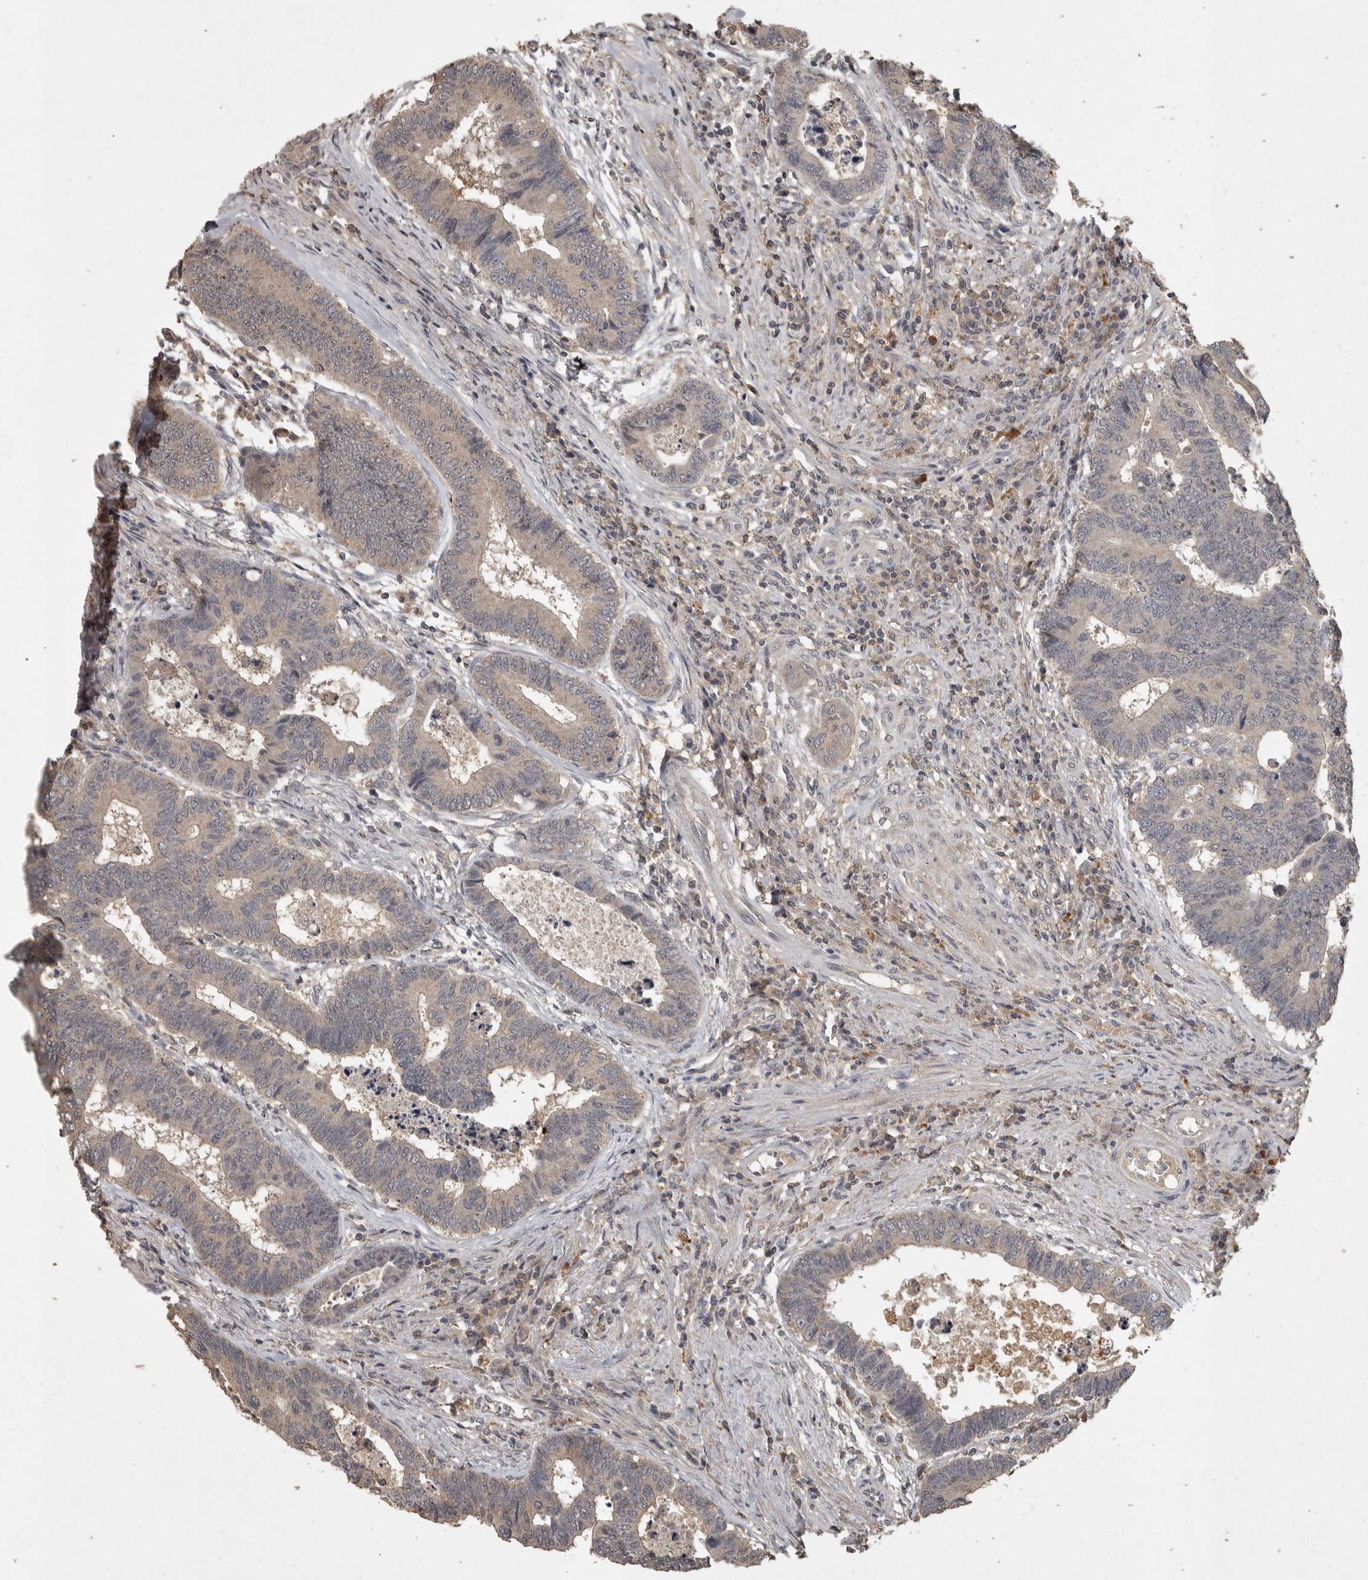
{"staining": {"intensity": "weak", "quantity": ">75%", "location": "cytoplasmic/membranous"}, "tissue": "colorectal cancer", "cell_type": "Tumor cells", "image_type": "cancer", "snomed": [{"axis": "morphology", "description": "Adenocarcinoma, NOS"}, {"axis": "topography", "description": "Rectum"}], "caption": "A brown stain labels weak cytoplasmic/membranous expression of a protein in human colorectal cancer (adenocarcinoma) tumor cells.", "gene": "ADAMTS4", "patient": {"sex": "male", "age": 84}}